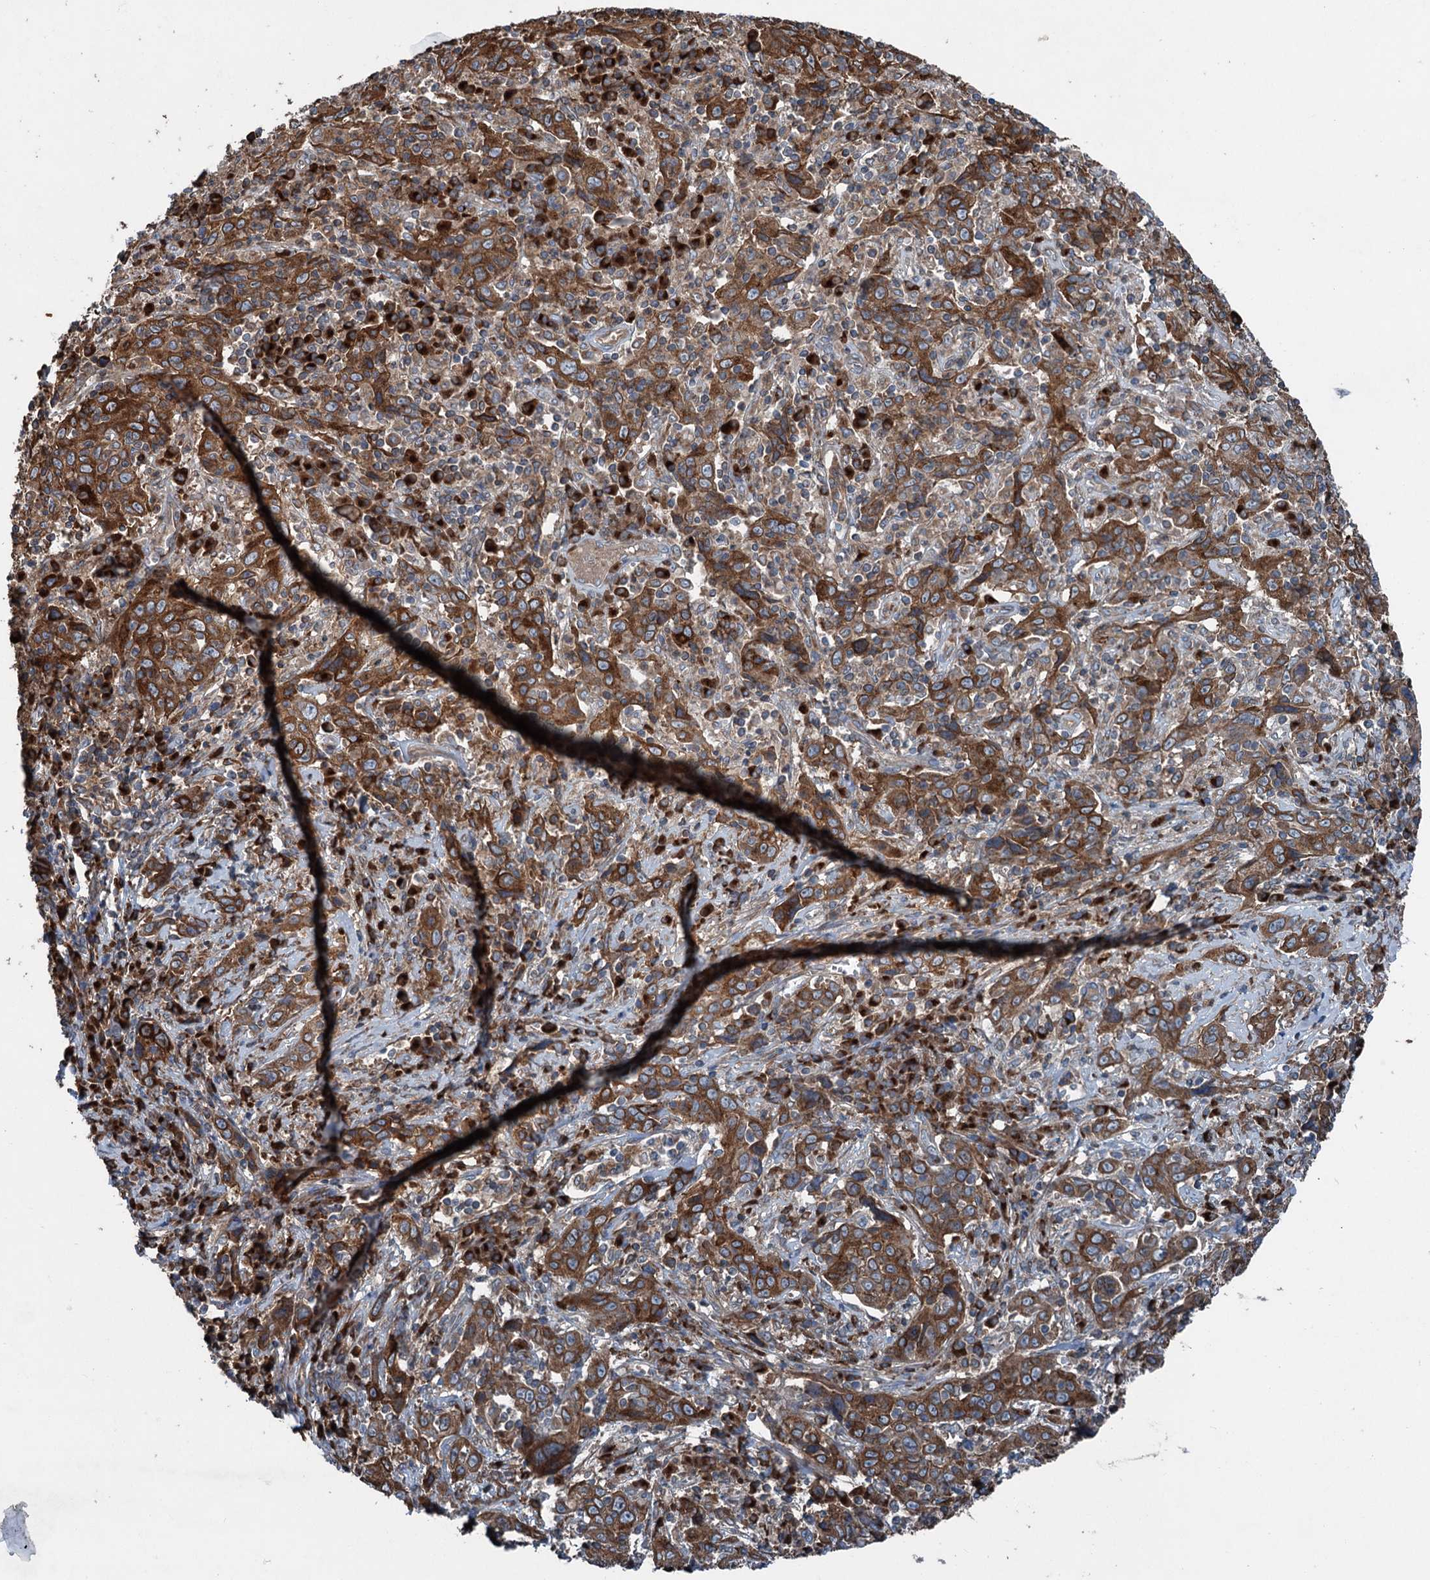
{"staining": {"intensity": "strong", "quantity": ">75%", "location": "cytoplasmic/membranous"}, "tissue": "cervical cancer", "cell_type": "Tumor cells", "image_type": "cancer", "snomed": [{"axis": "morphology", "description": "Squamous cell carcinoma, NOS"}, {"axis": "topography", "description": "Cervix"}], "caption": "The histopathology image demonstrates immunohistochemical staining of cervical squamous cell carcinoma. There is strong cytoplasmic/membranous expression is appreciated in approximately >75% of tumor cells.", "gene": "CALCOCO1", "patient": {"sex": "female", "age": 46}}